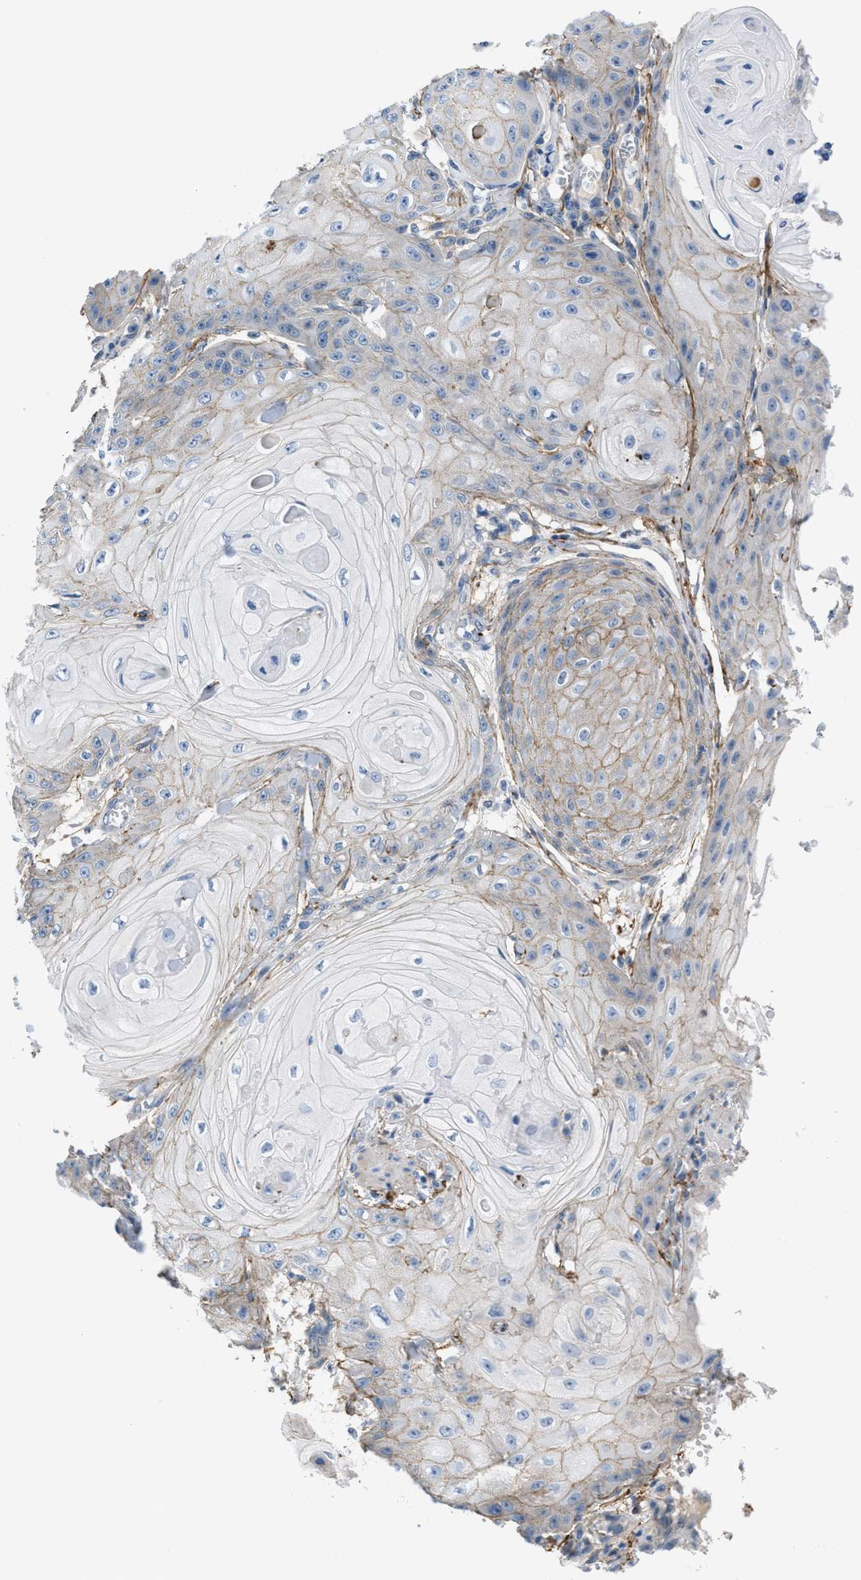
{"staining": {"intensity": "weak", "quantity": "<25%", "location": "cytoplasmic/membranous"}, "tissue": "skin cancer", "cell_type": "Tumor cells", "image_type": "cancer", "snomed": [{"axis": "morphology", "description": "Squamous cell carcinoma, NOS"}, {"axis": "topography", "description": "Skin"}], "caption": "The IHC histopathology image has no significant staining in tumor cells of skin cancer tissue.", "gene": "FBN1", "patient": {"sex": "male", "age": 74}}